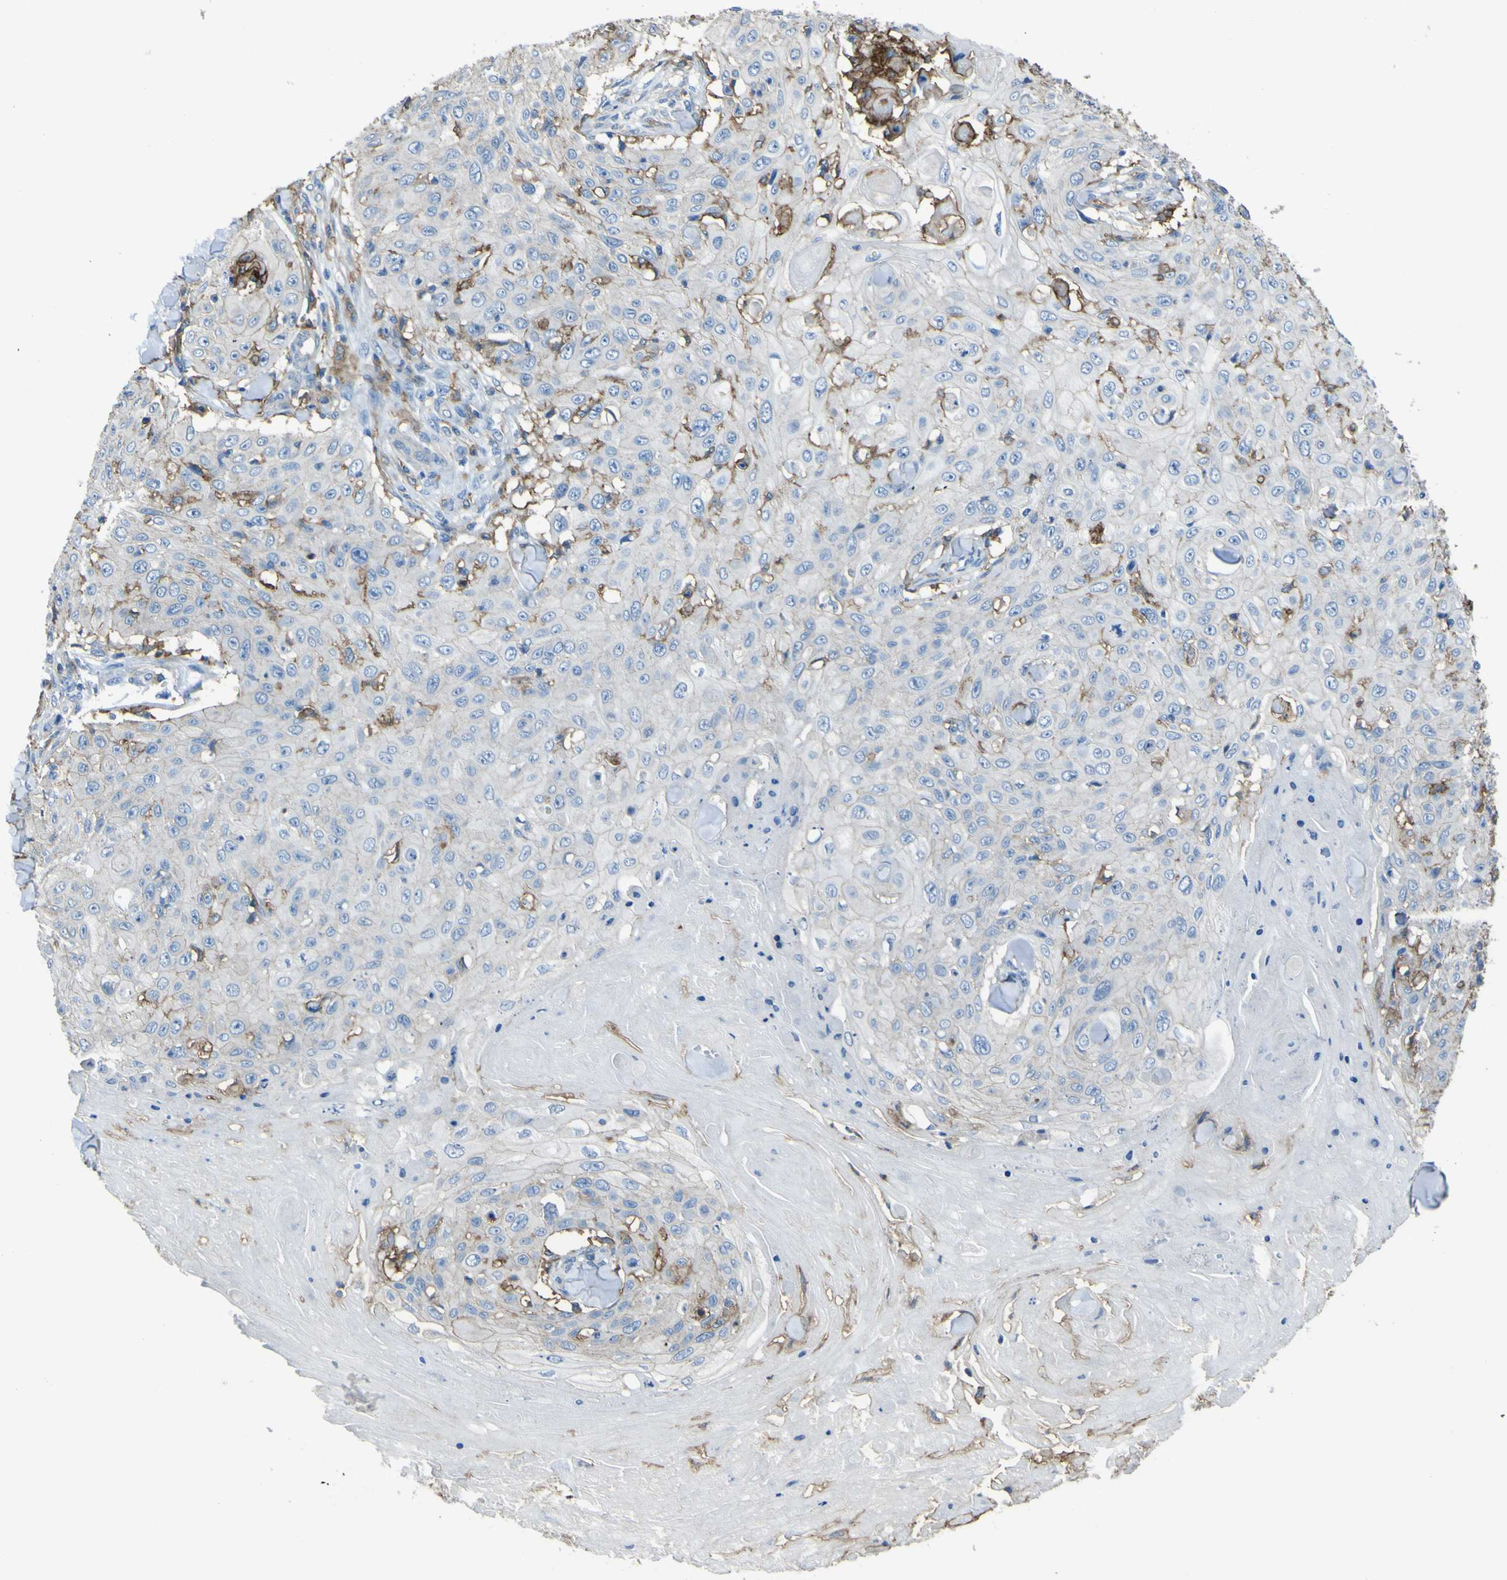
{"staining": {"intensity": "negative", "quantity": "none", "location": "none"}, "tissue": "skin cancer", "cell_type": "Tumor cells", "image_type": "cancer", "snomed": [{"axis": "morphology", "description": "Squamous cell carcinoma, NOS"}, {"axis": "topography", "description": "Skin"}], "caption": "The micrograph reveals no significant expression in tumor cells of skin cancer.", "gene": "LAIR1", "patient": {"sex": "male", "age": 86}}